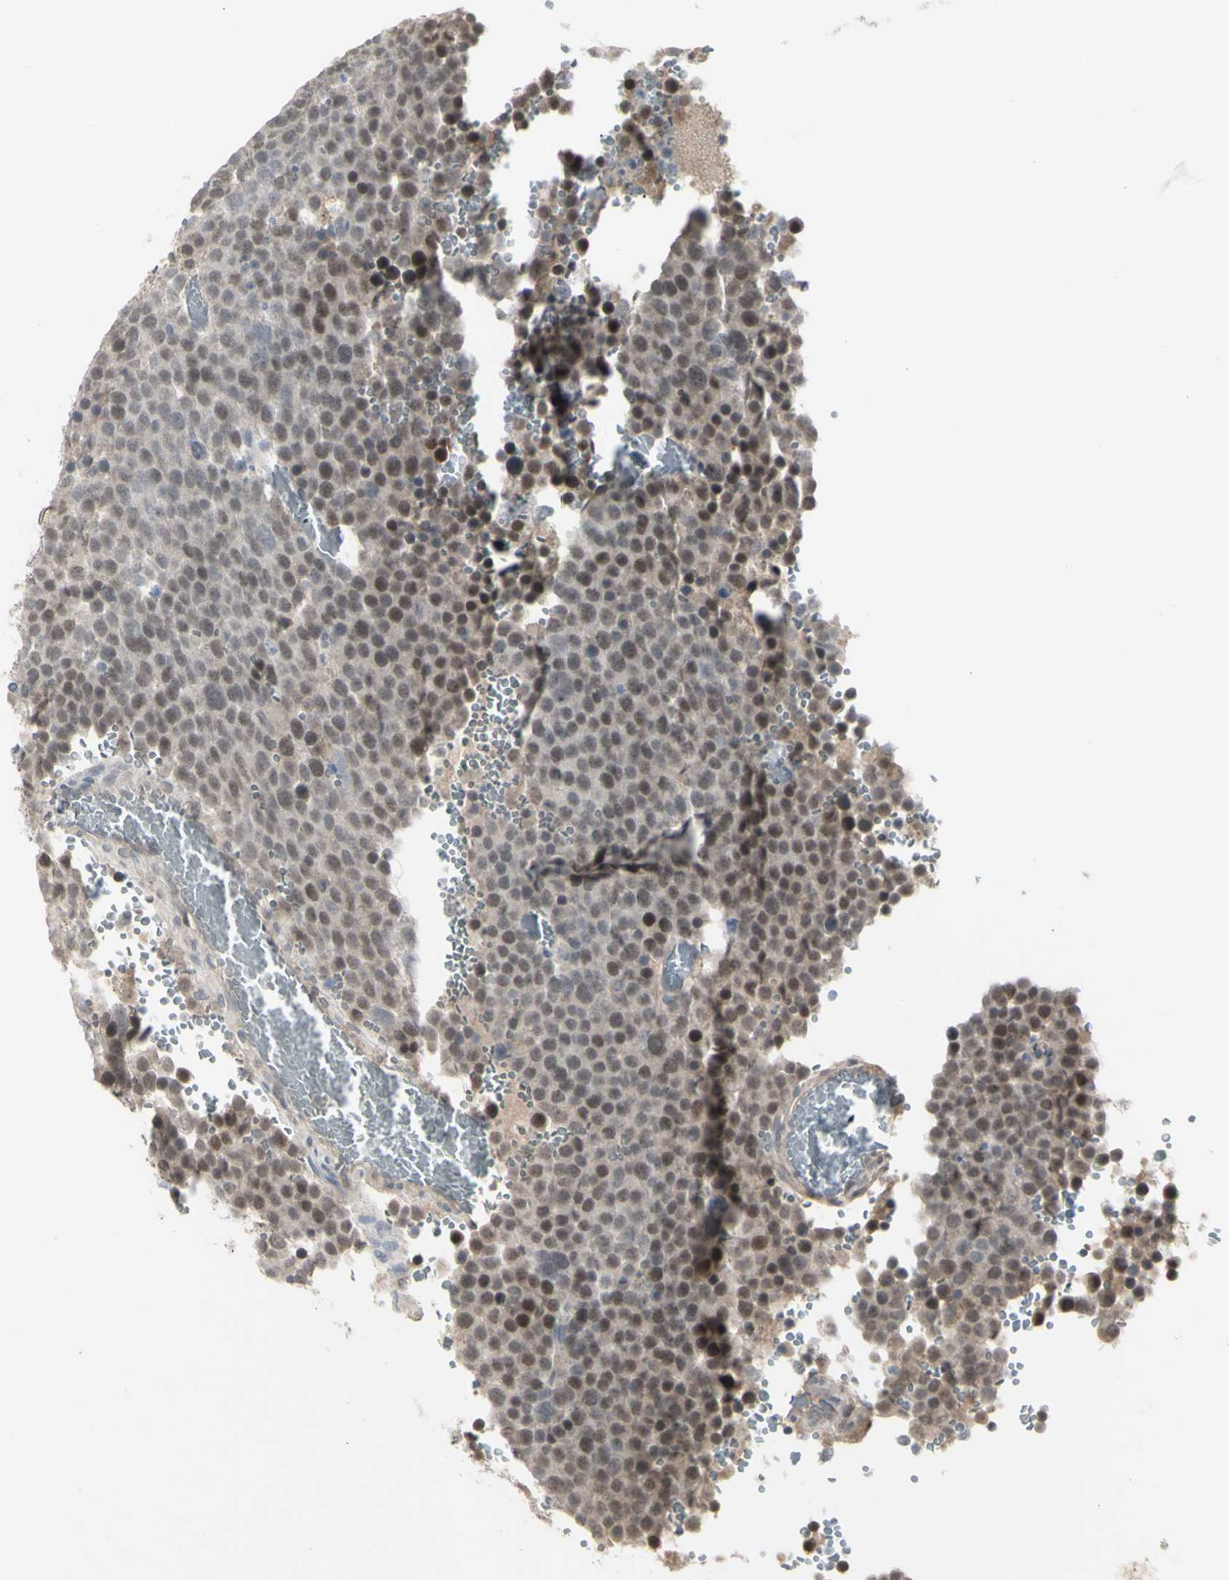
{"staining": {"intensity": "weak", "quantity": ">75%", "location": "nuclear"}, "tissue": "testis cancer", "cell_type": "Tumor cells", "image_type": "cancer", "snomed": [{"axis": "morphology", "description": "Seminoma, NOS"}, {"axis": "topography", "description": "Testis"}], "caption": "Approximately >75% of tumor cells in seminoma (testis) exhibit weak nuclear protein staining as visualized by brown immunohistochemical staining.", "gene": "PIAS4", "patient": {"sex": "male", "age": 71}}